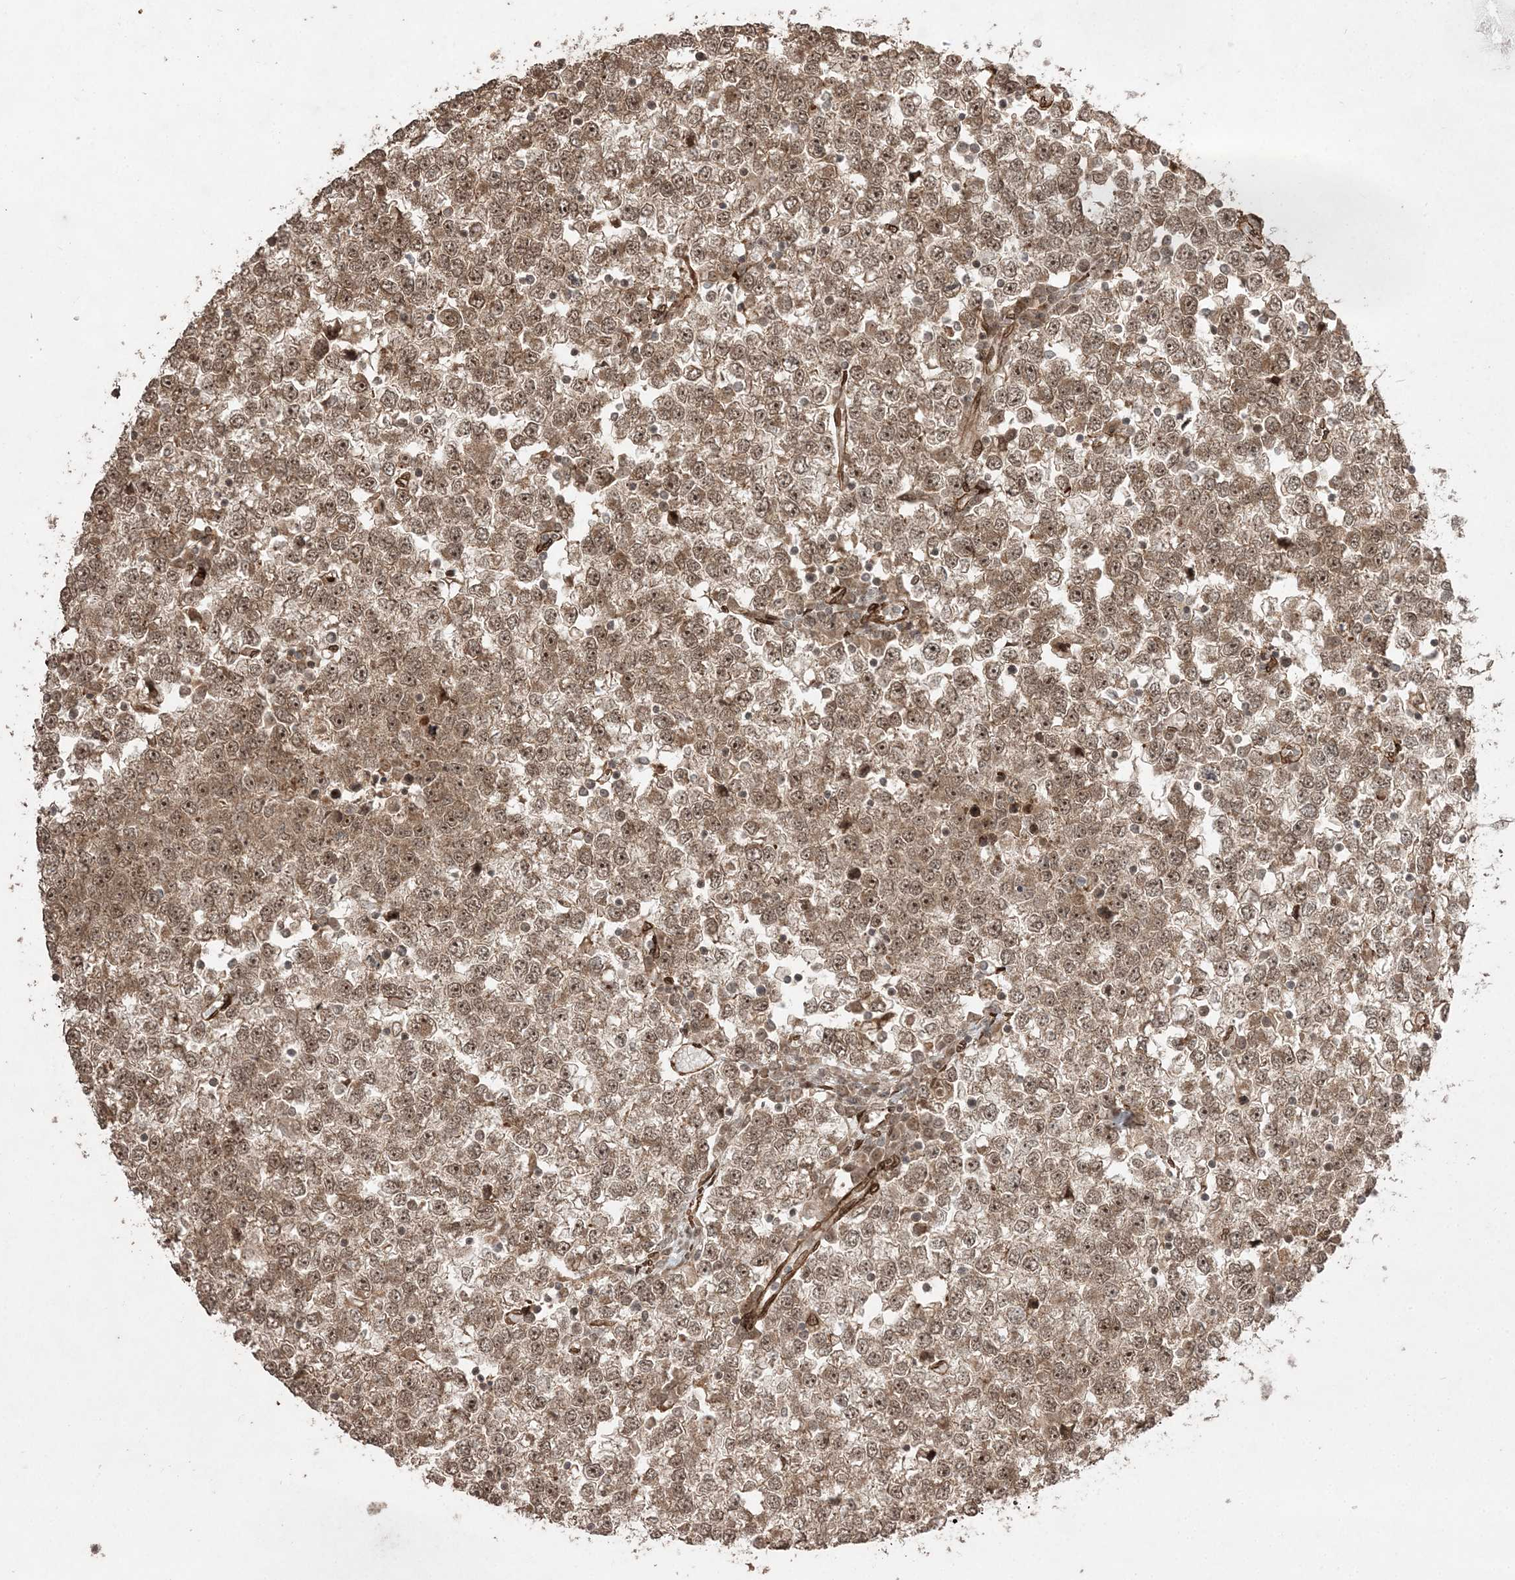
{"staining": {"intensity": "moderate", "quantity": ">75%", "location": "cytoplasmic/membranous,nuclear"}, "tissue": "testis cancer", "cell_type": "Tumor cells", "image_type": "cancer", "snomed": [{"axis": "morphology", "description": "Seminoma, NOS"}, {"axis": "topography", "description": "Testis"}], "caption": "Testis cancer stained with DAB immunohistochemistry displays medium levels of moderate cytoplasmic/membranous and nuclear staining in approximately >75% of tumor cells.", "gene": "ETAA1", "patient": {"sex": "male", "age": 65}}